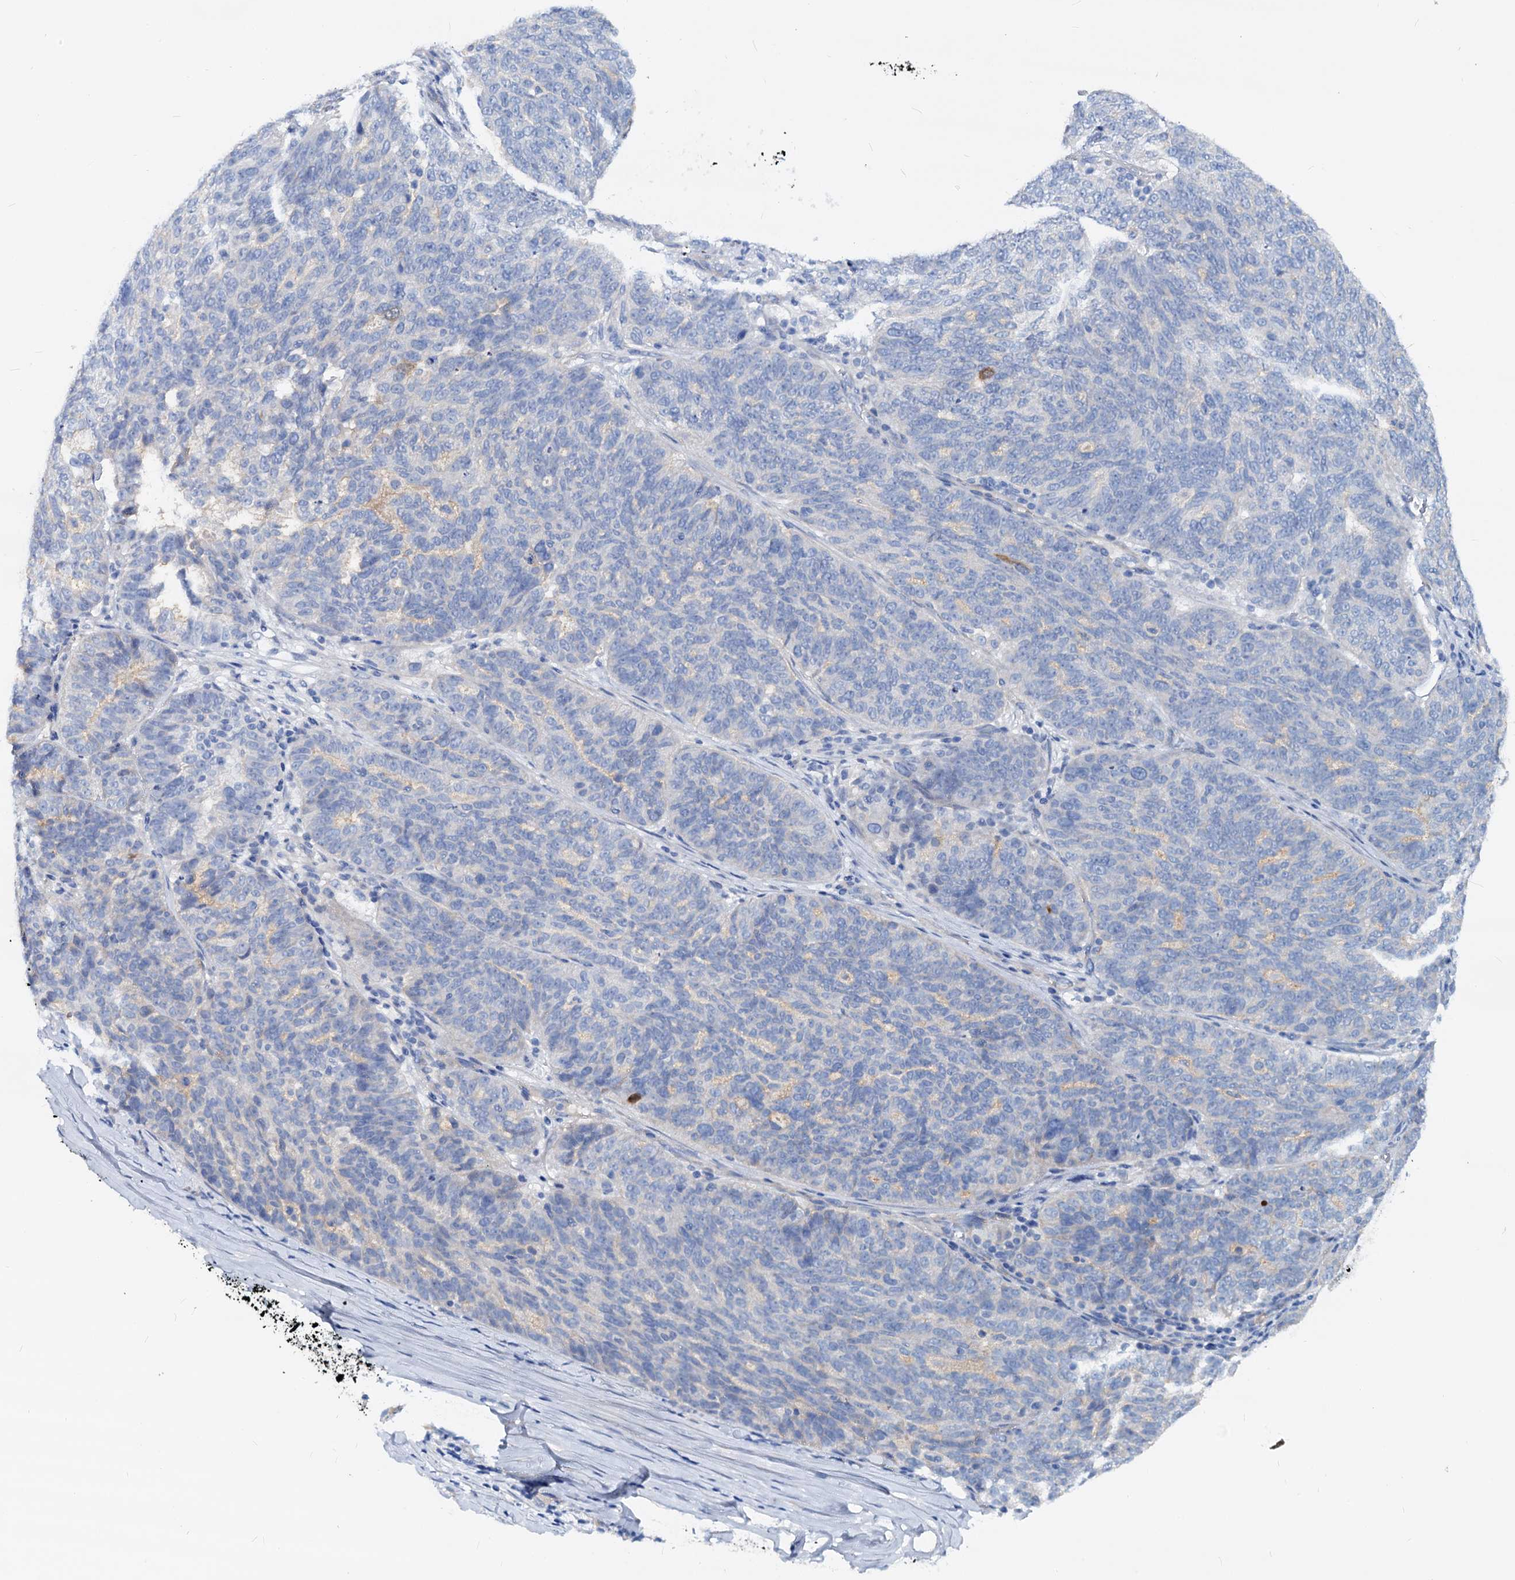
{"staining": {"intensity": "negative", "quantity": "none", "location": "none"}, "tissue": "ovarian cancer", "cell_type": "Tumor cells", "image_type": "cancer", "snomed": [{"axis": "morphology", "description": "Cystadenocarcinoma, serous, NOS"}, {"axis": "topography", "description": "Ovary"}], "caption": "The photomicrograph shows no staining of tumor cells in ovarian serous cystadenocarcinoma. Nuclei are stained in blue.", "gene": "DYDC2", "patient": {"sex": "female", "age": 59}}